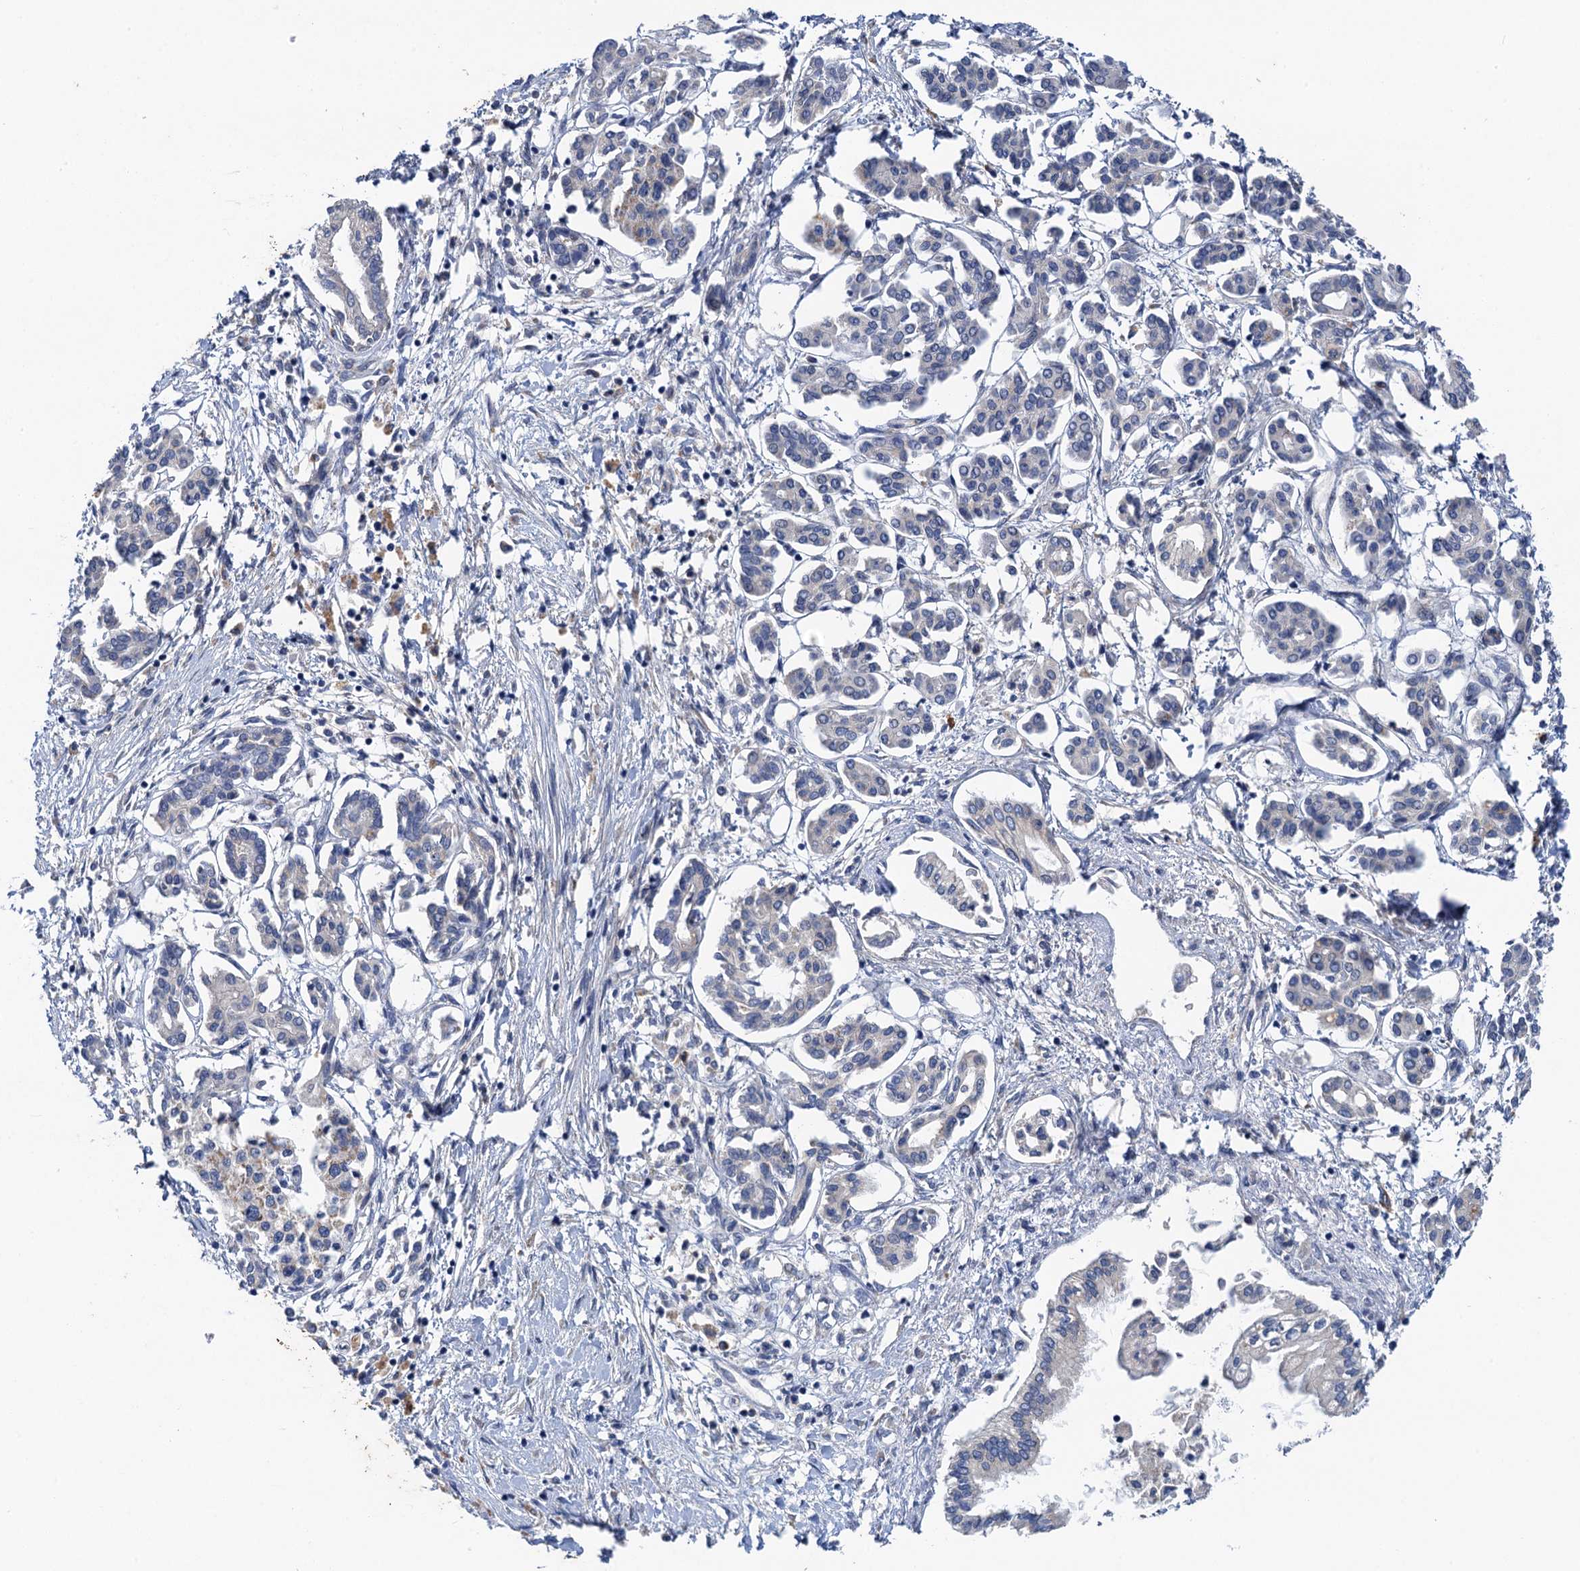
{"staining": {"intensity": "negative", "quantity": "none", "location": "none"}, "tissue": "pancreatic cancer", "cell_type": "Tumor cells", "image_type": "cancer", "snomed": [{"axis": "morphology", "description": "Adenocarcinoma, NOS"}, {"axis": "topography", "description": "Pancreas"}], "caption": "An IHC image of adenocarcinoma (pancreatic) is shown. There is no staining in tumor cells of adenocarcinoma (pancreatic).", "gene": "TMEM39B", "patient": {"sex": "female", "age": 50}}